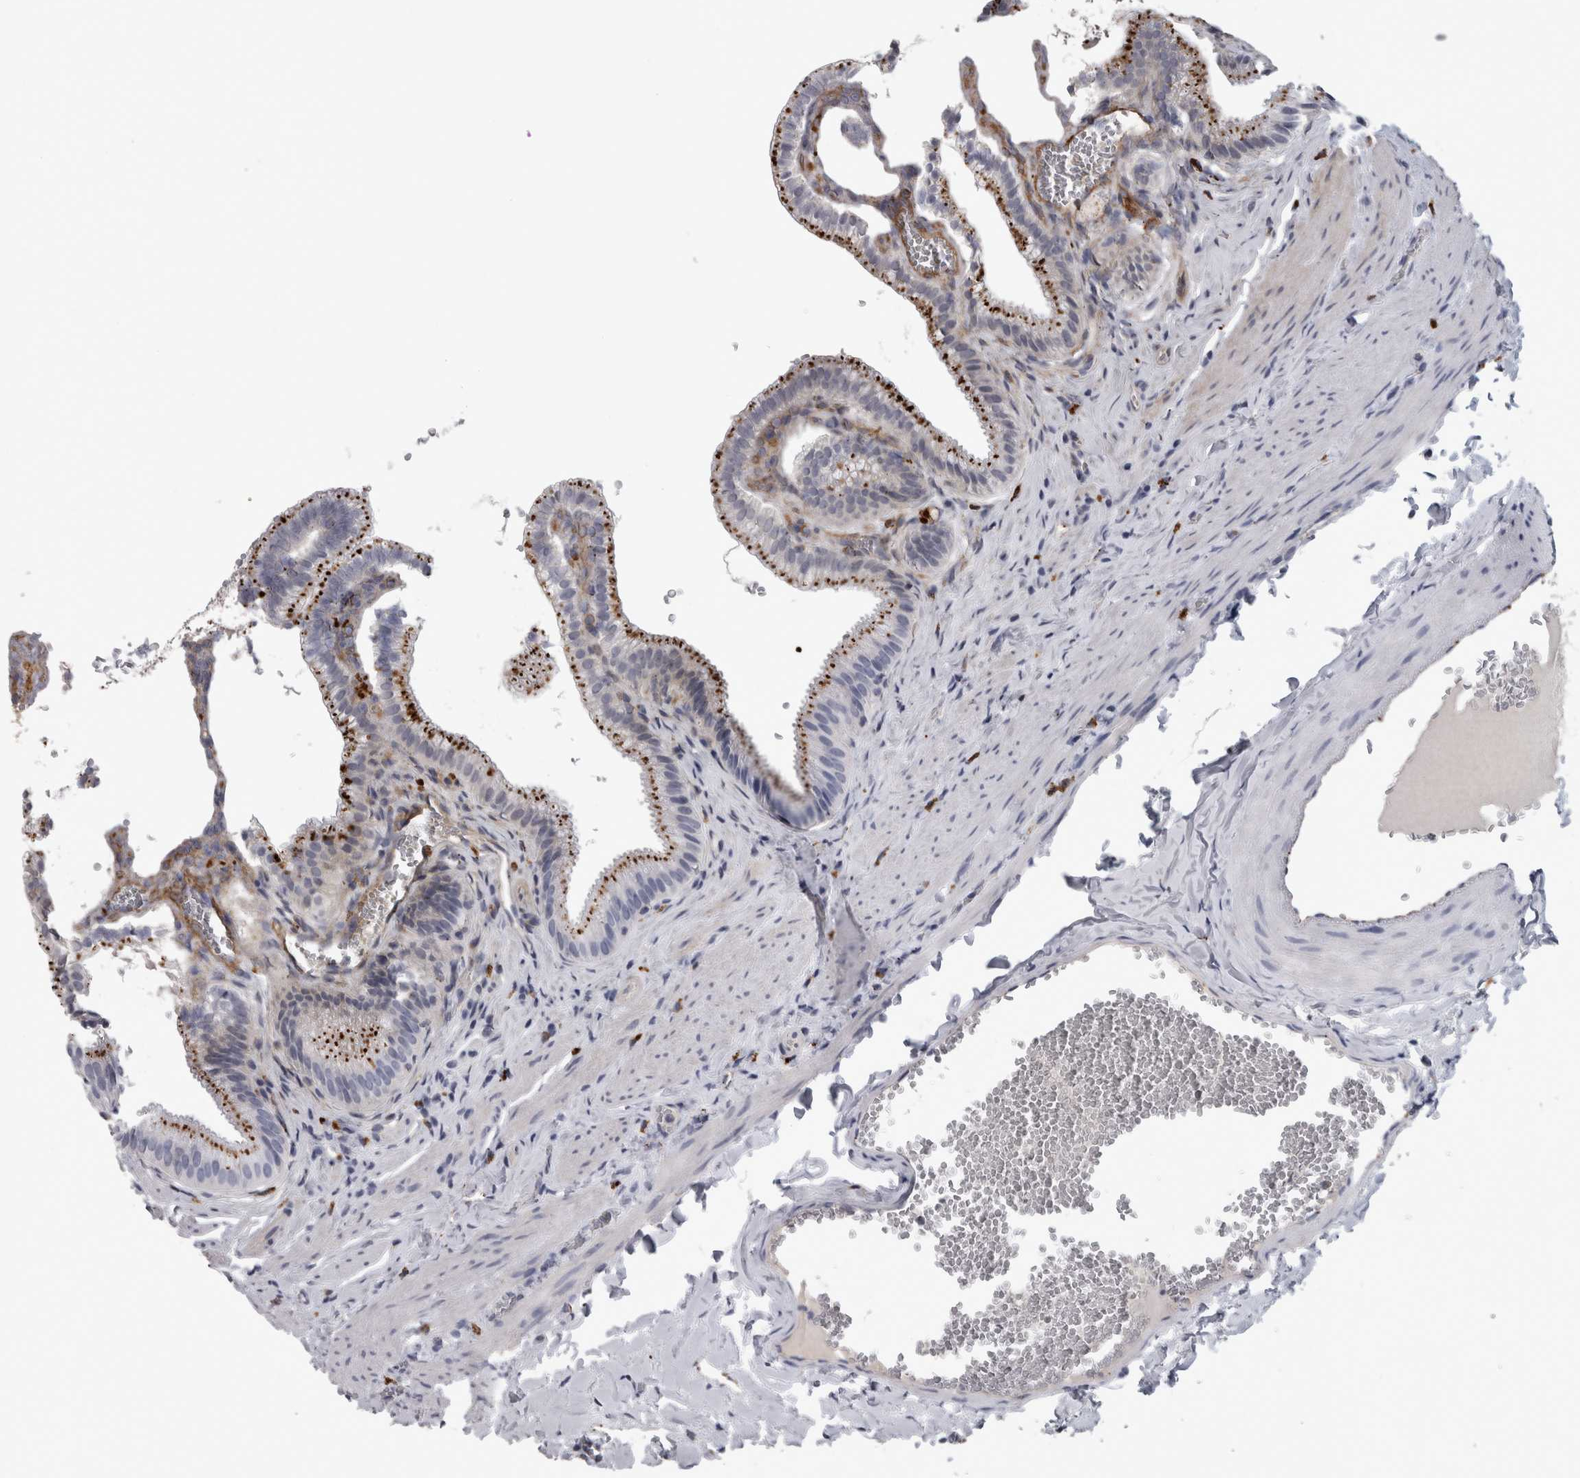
{"staining": {"intensity": "strong", "quantity": ">75%", "location": "cytoplasmic/membranous"}, "tissue": "gallbladder", "cell_type": "Glandular cells", "image_type": "normal", "snomed": [{"axis": "morphology", "description": "Normal tissue, NOS"}, {"axis": "topography", "description": "Gallbladder"}], "caption": "Immunohistochemical staining of unremarkable human gallbladder displays strong cytoplasmic/membranous protein expression in about >75% of glandular cells. (Brightfield microscopy of DAB IHC at high magnification).", "gene": "DPP7", "patient": {"sex": "male", "age": 38}}